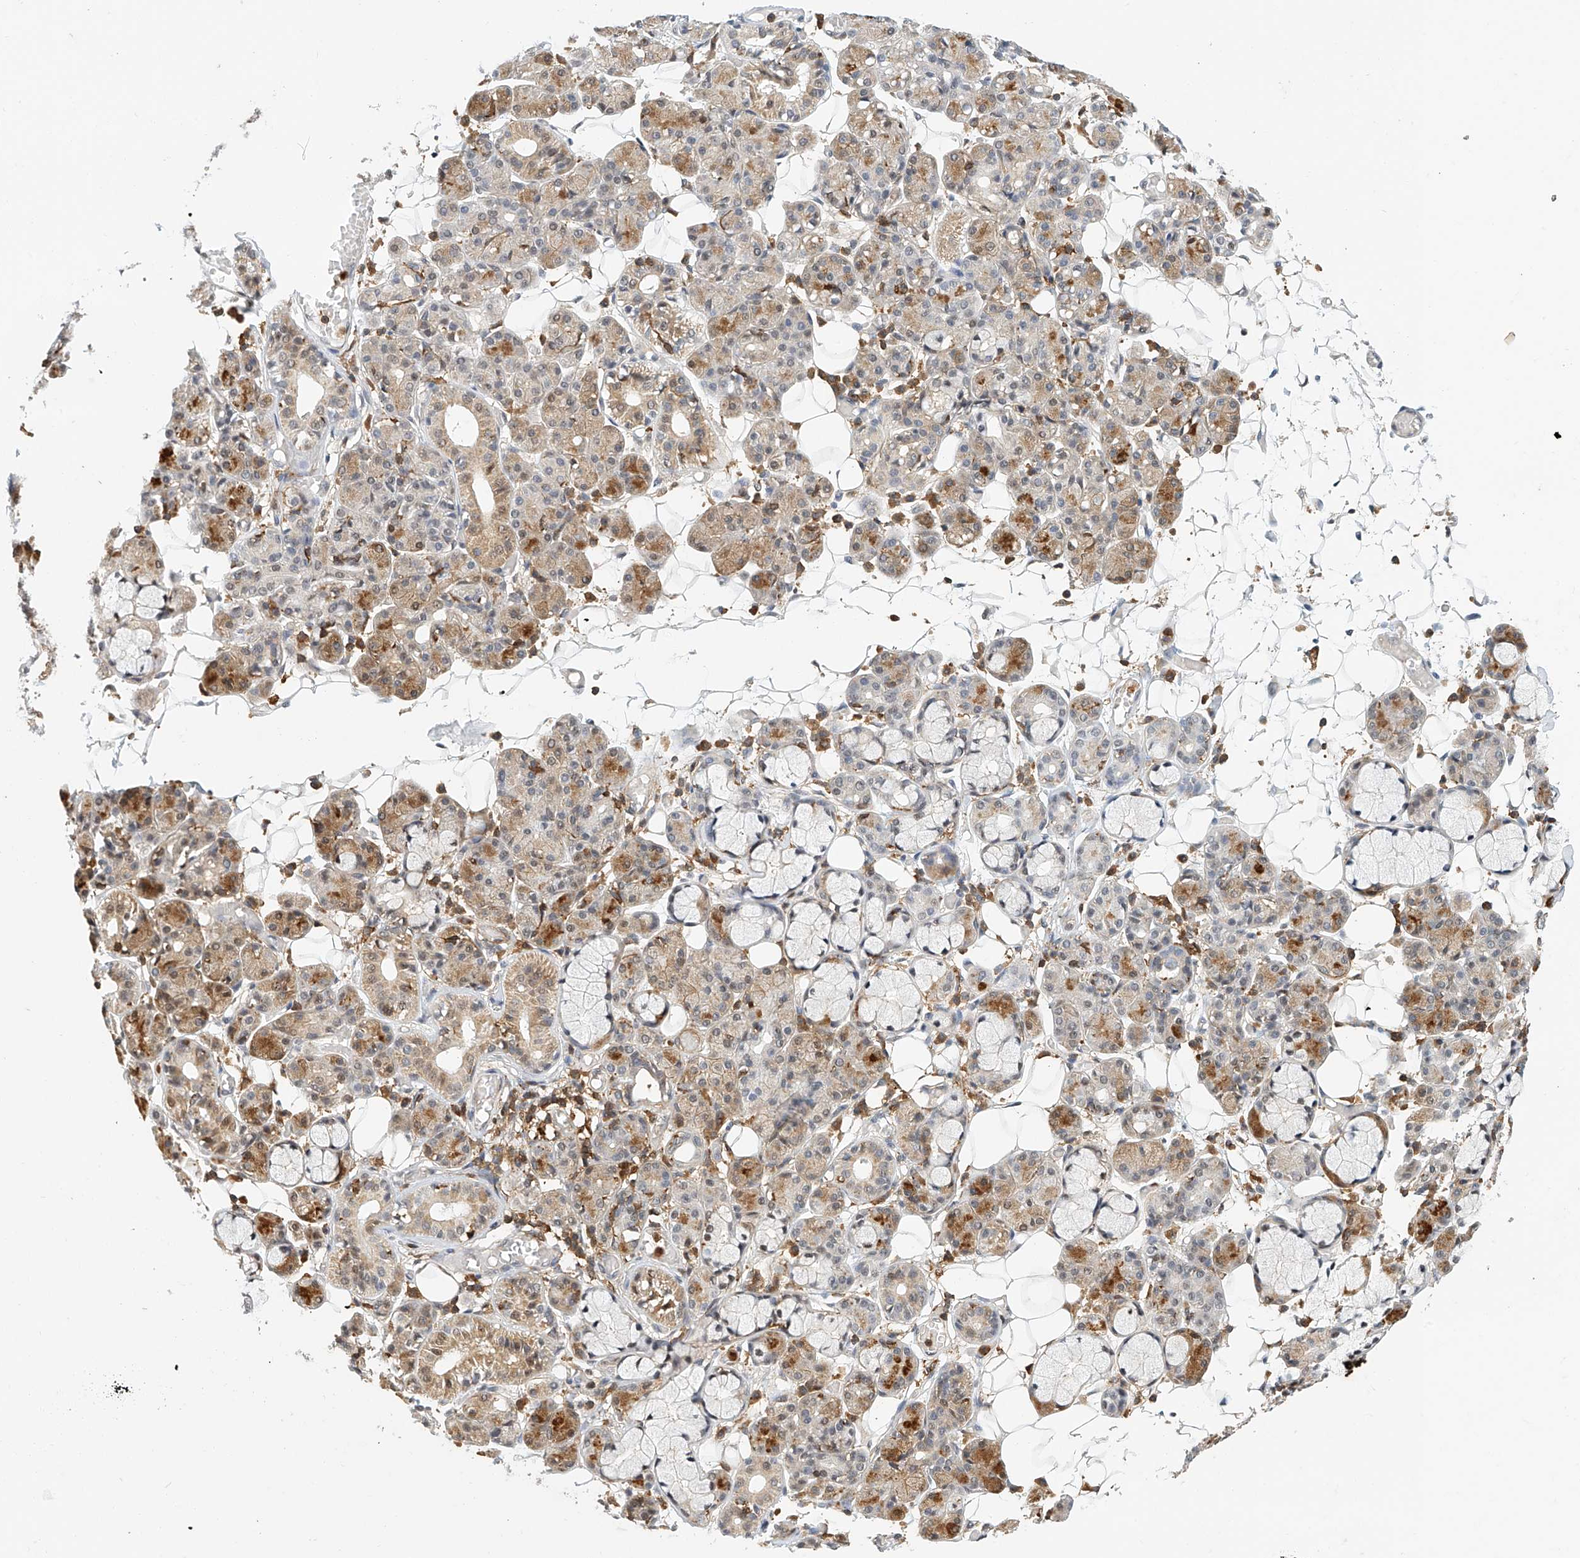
{"staining": {"intensity": "moderate", "quantity": "25%-75%", "location": "cytoplasmic/membranous,nuclear"}, "tissue": "salivary gland", "cell_type": "Glandular cells", "image_type": "normal", "snomed": [{"axis": "morphology", "description": "Normal tissue, NOS"}, {"axis": "topography", "description": "Salivary gland"}], "caption": "Protein analysis of benign salivary gland reveals moderate cytoplasmic/membranous,nuclear staining in approximately 25%-75% of glandular cells. Nuclei are stained in blue.", "gene": "MICAL1", "patient": {"sex": "male", "age": 63}}